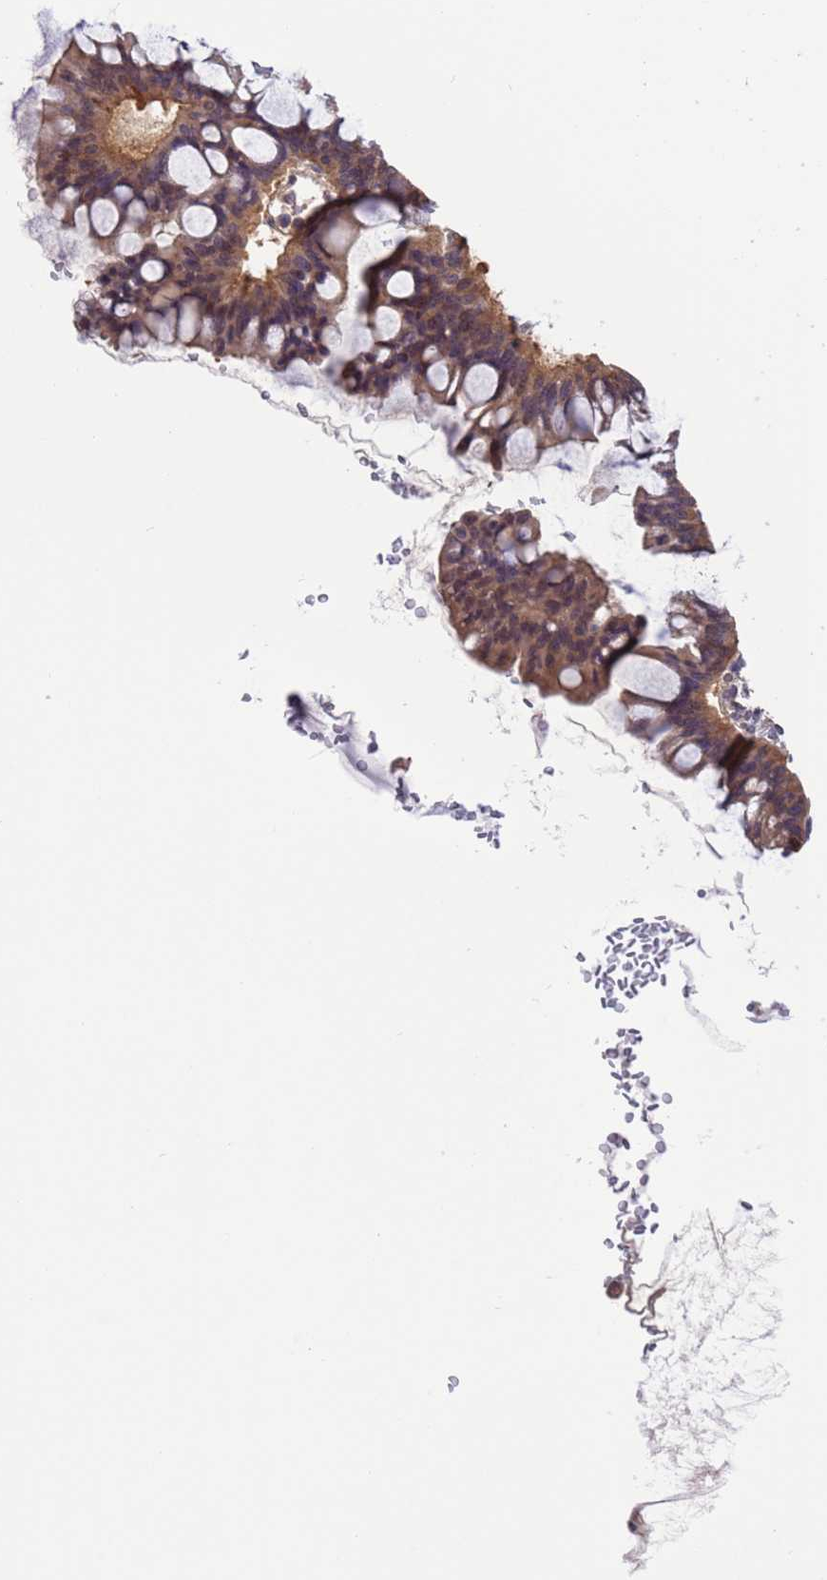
{"staining": {"intensity": "weak", "quantity": ">75%", "location": "cytoplasmic/membranous,nuclear"}, "tissue": "ovarian cancer", "cell_type": "Tumor cells", "image_type": "cancer", "snomed": [{"axis": "morphology", "description": "Cystadenocarcinoma, mucinous, NOS"}, {"axis": "topography", "description": "Ovary"}], "caption": "Human mucinous cystadenocarcinoma (ovarian) stained with a protein marker shows weak staining in tumor cells.", "gene": "ZFP69B", "patient": {"sex": "female", "age": 73}}